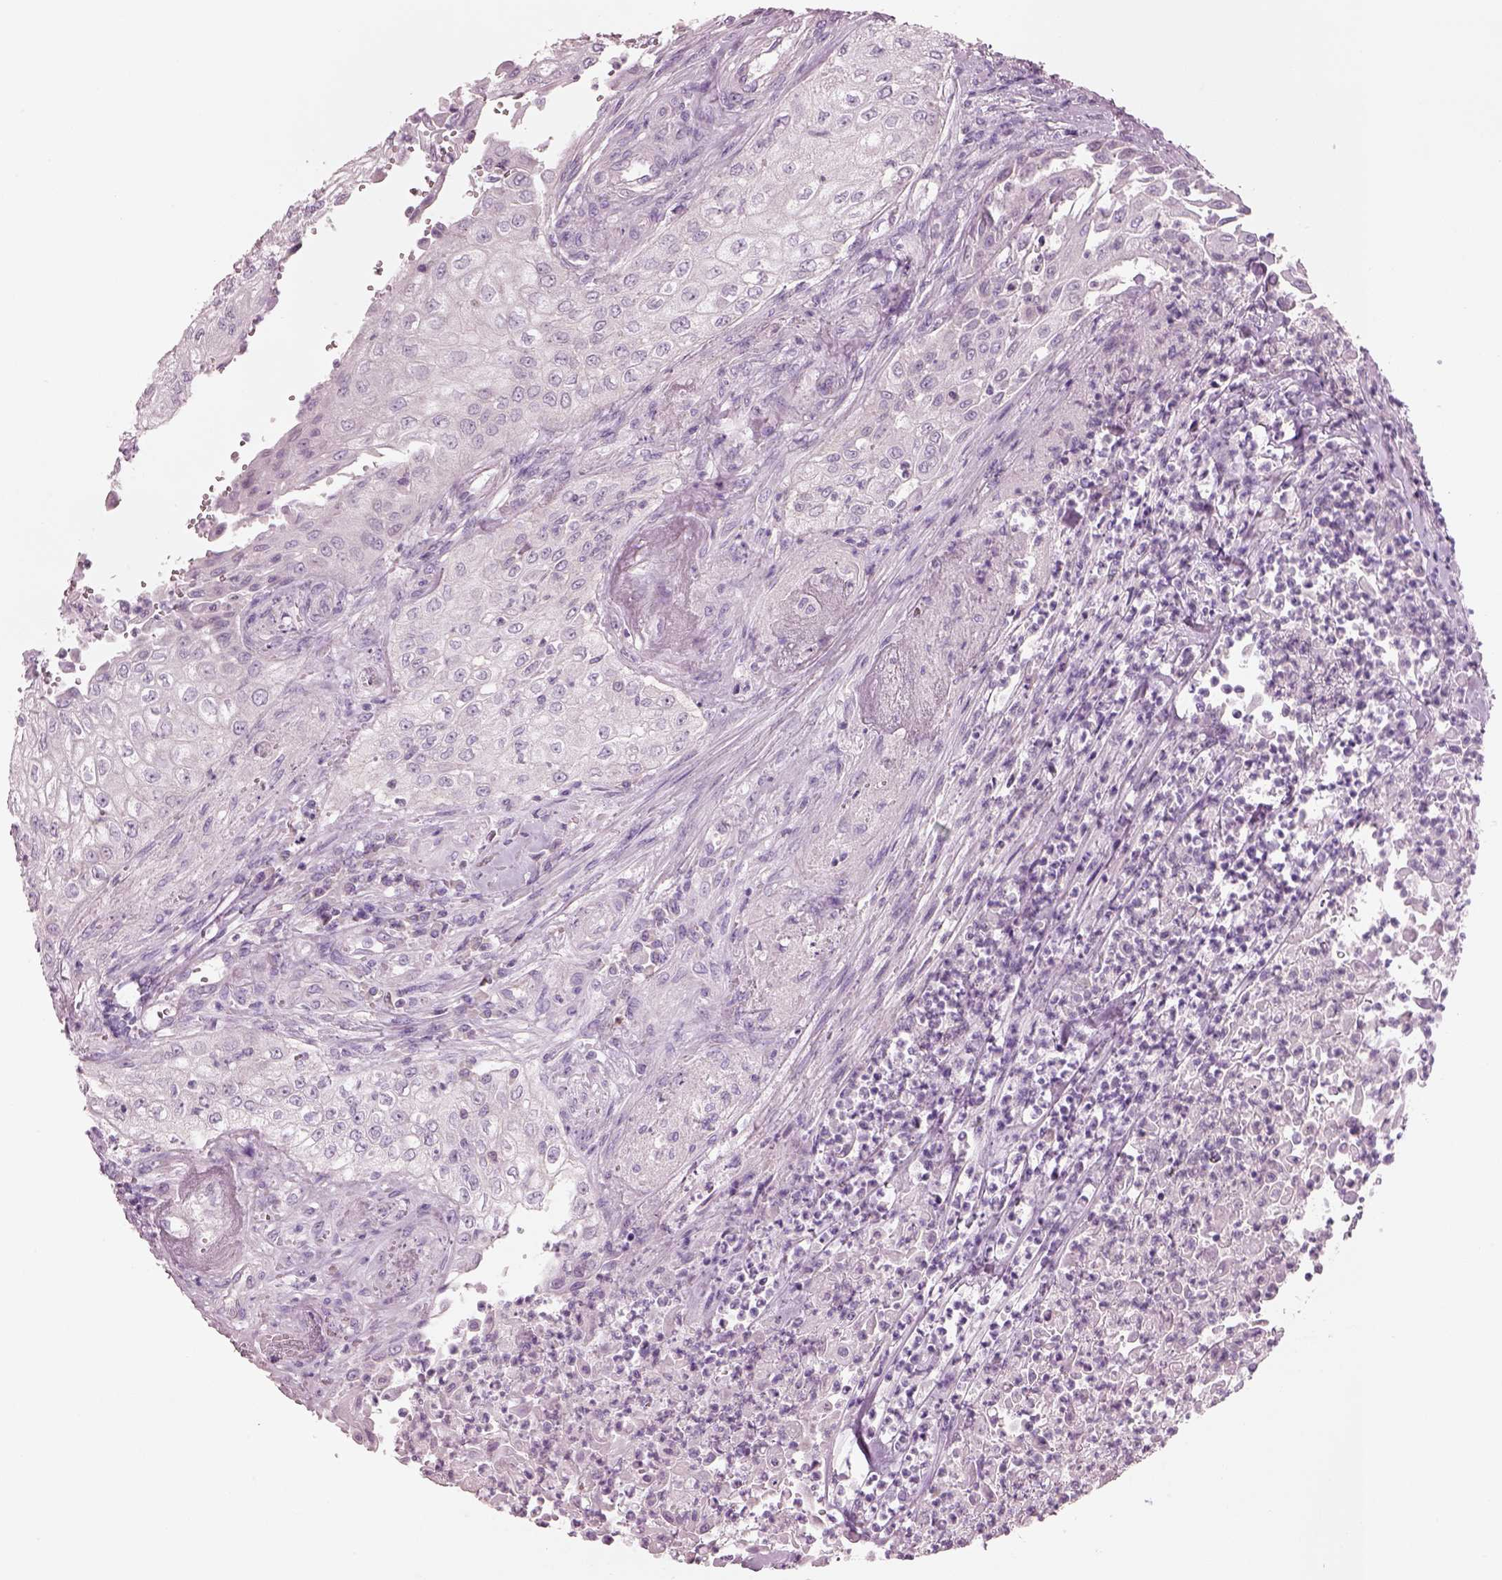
{"staining": {"intensity": "negative", "quantity": "none", "location": "none"}, "tissue": "urothelial cancer", "cell_type": "Tumor cells", "image_type": "cancer", "snomed": [{"axis": "morphology", "description": "Urothelial carcinoma, High grade"}, {"axis": "topography", "description": "Urinary bladder"}], "caption": "IHC photomicrograph of neoplastic tissue: urothelial cancer stained with DAB (3,3'-diaminobenzidine) reveals no significant protein staining in tumor cells.", "gene": "SLC27A2", "patient": {"sex": "male", "age": 62}}